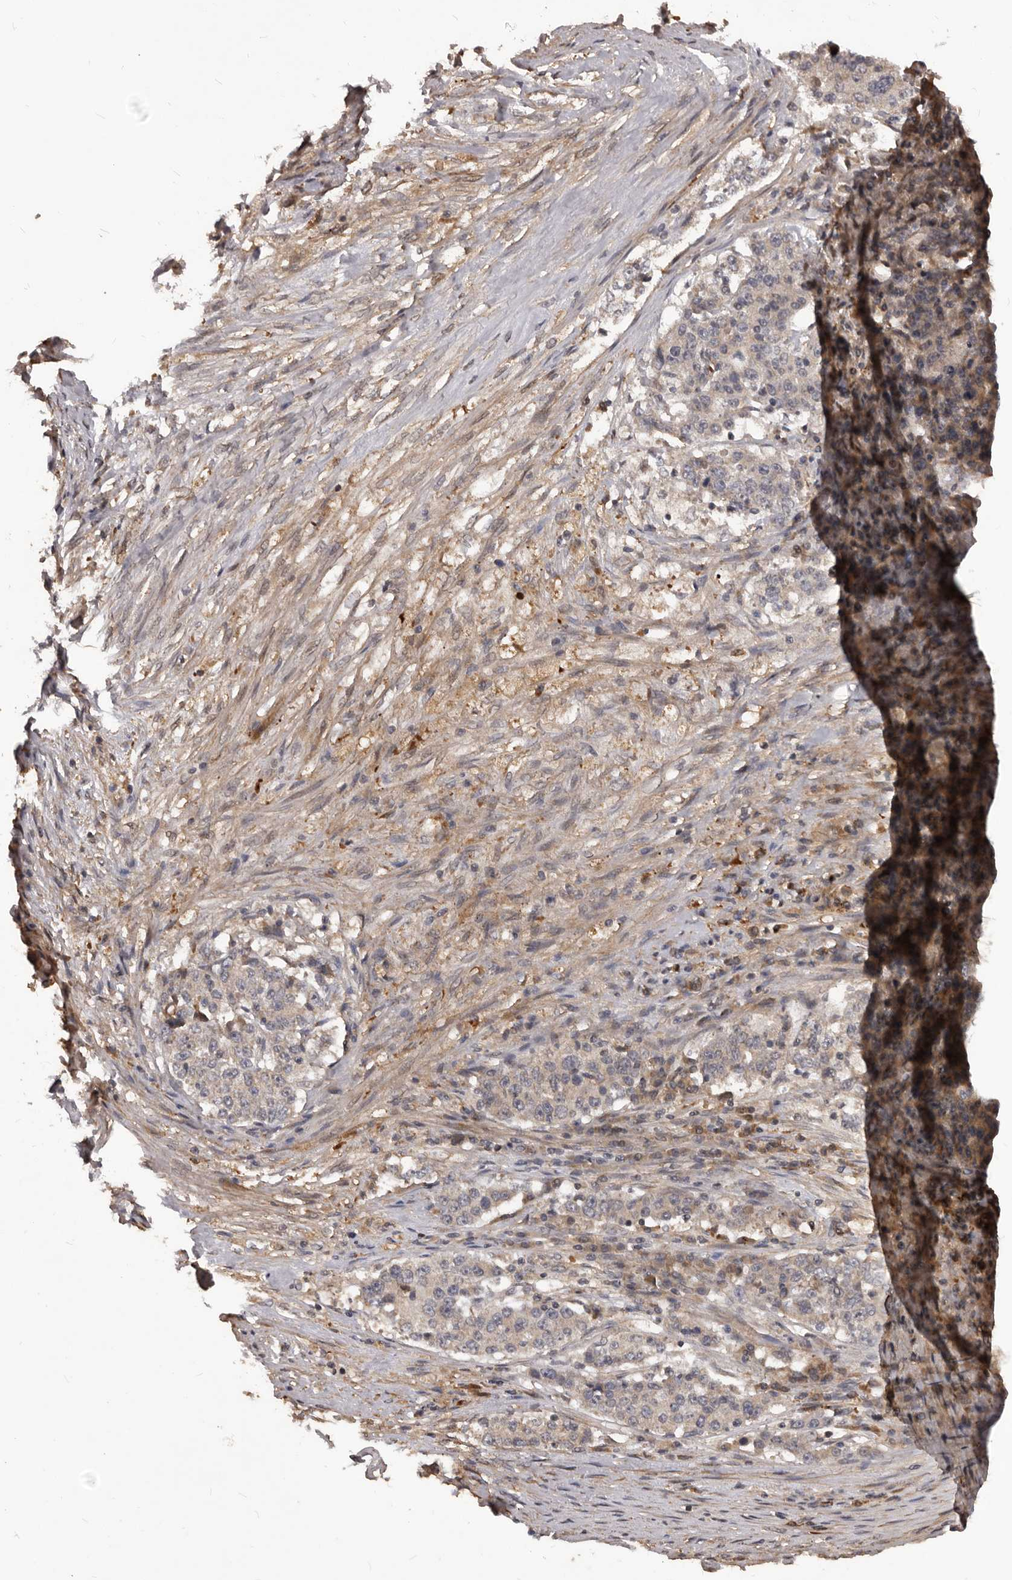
{"staining": {"intensity": "weak", "quantity": "25%-75%", "location": "cytoplasmic/membranous"}, "tissue": "stomach cancer", "cell_type": "Tumor cells", "image_type": "cancer", "snomed": [{"axis": "morphology", "description": "Adenocarcinoma, NOS"}, {"axis": "topography", "description": "Stomach"}], "caption": "Immunohistochemical staining of human stomach cancer (adenocarcinoma) exhibits low levels of weak cytoplasmic/membranous protein positivity in about 25%-75% of tumor cells.", "gene": "GABPB2", "patient": {"sex": "male", "age": 59}}